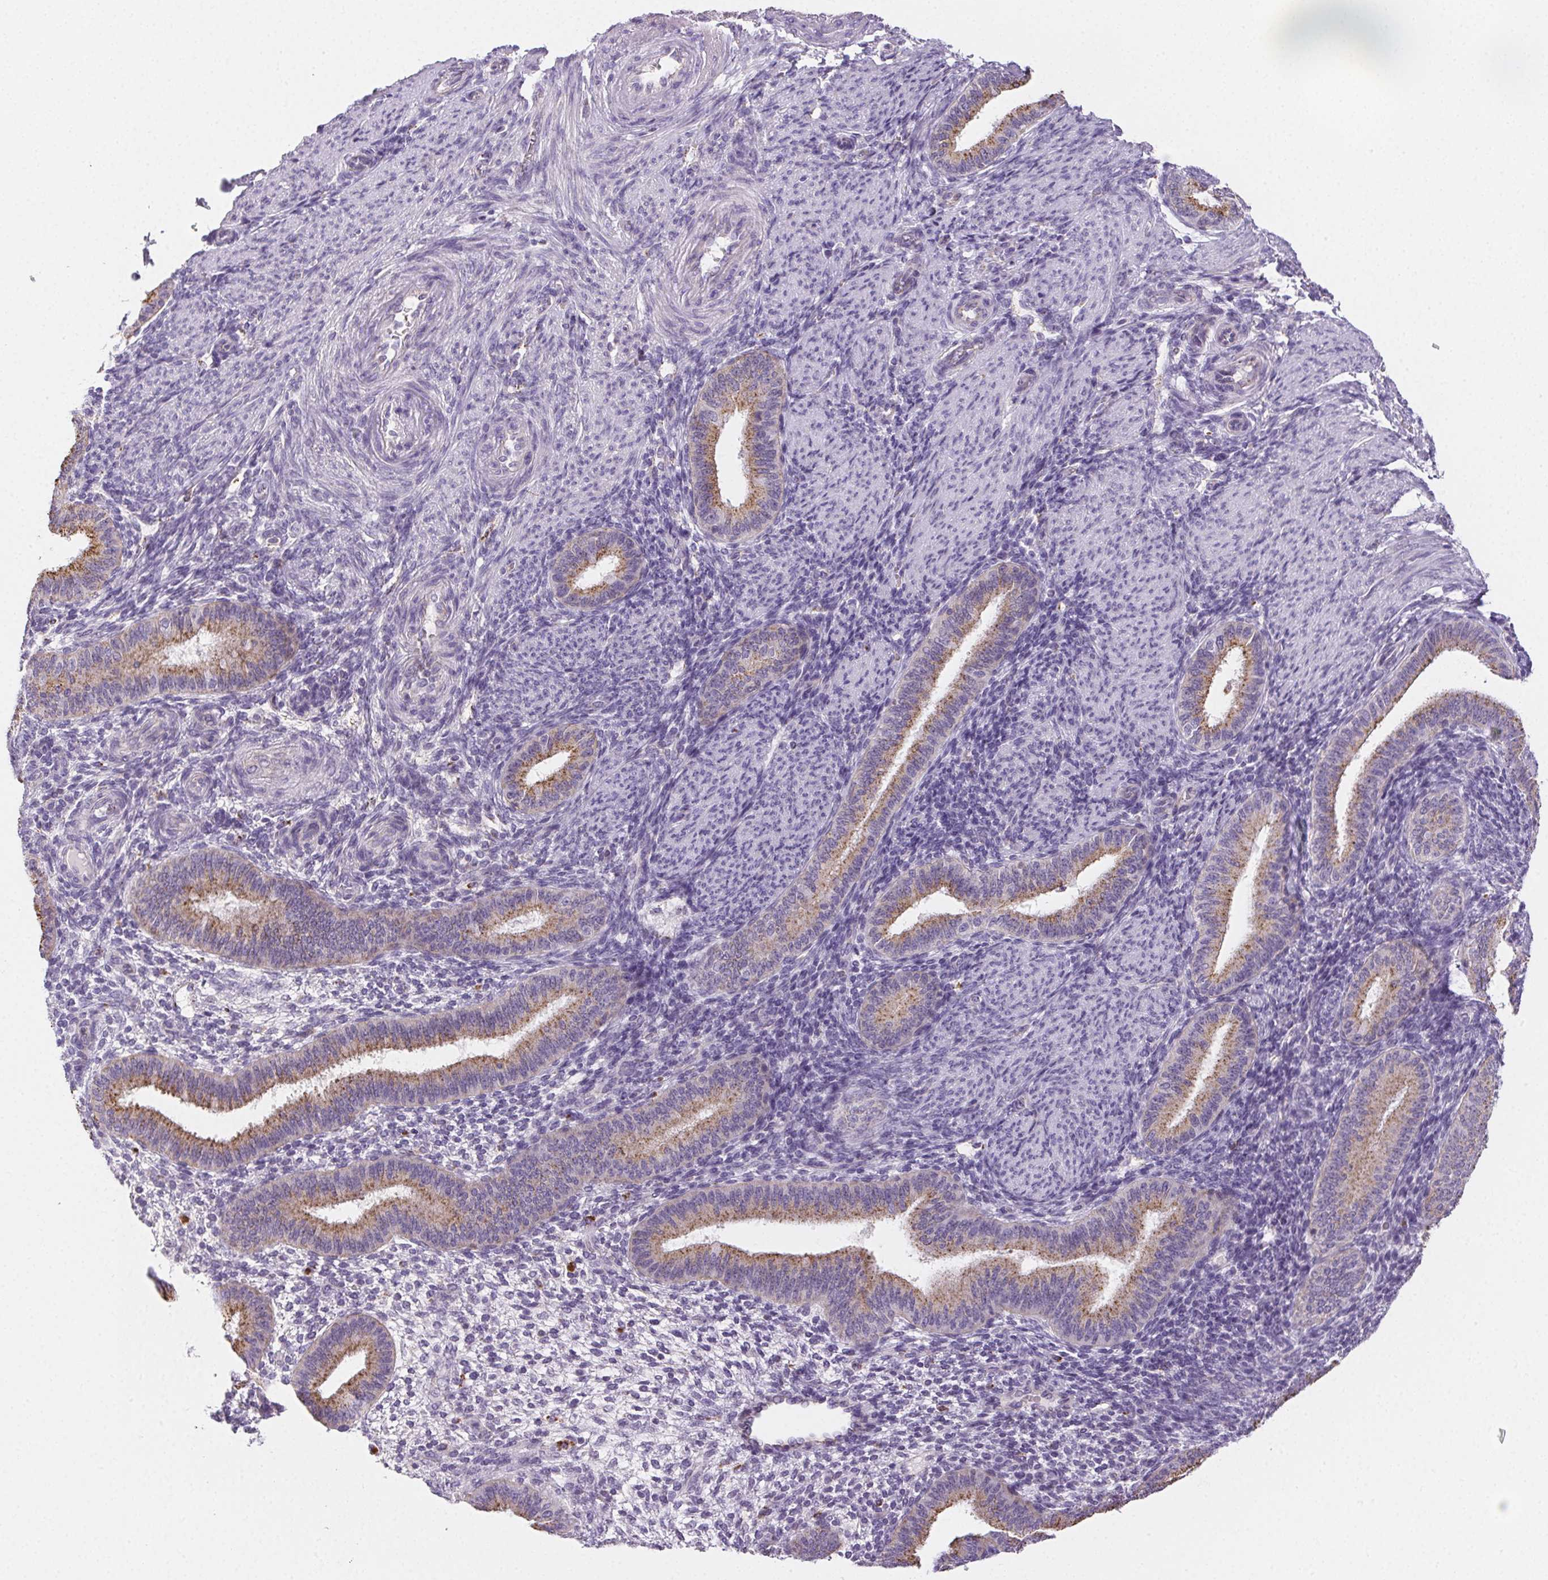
{"staining": {"intensity": "negative", "quantity": "none", "location": "none"}, "tissue": "endometrium", "cell_type": "Cells in endometrial stroma", "image_type": "normal", "snomed": [{"axis": "morphology", "description": "Normal tissue, NOS"}, {"axis": "topography", "description": "Endometrium"}], "caption": "This photomicrograph is of unremarkable endometrium stained with IHC to label a protein in brown with the nuclei are counter-stained blue. There is no expression in cells in endometrial stroma.", "gene": "LIPA", "patient": {"sex": "female", "age": 39}}